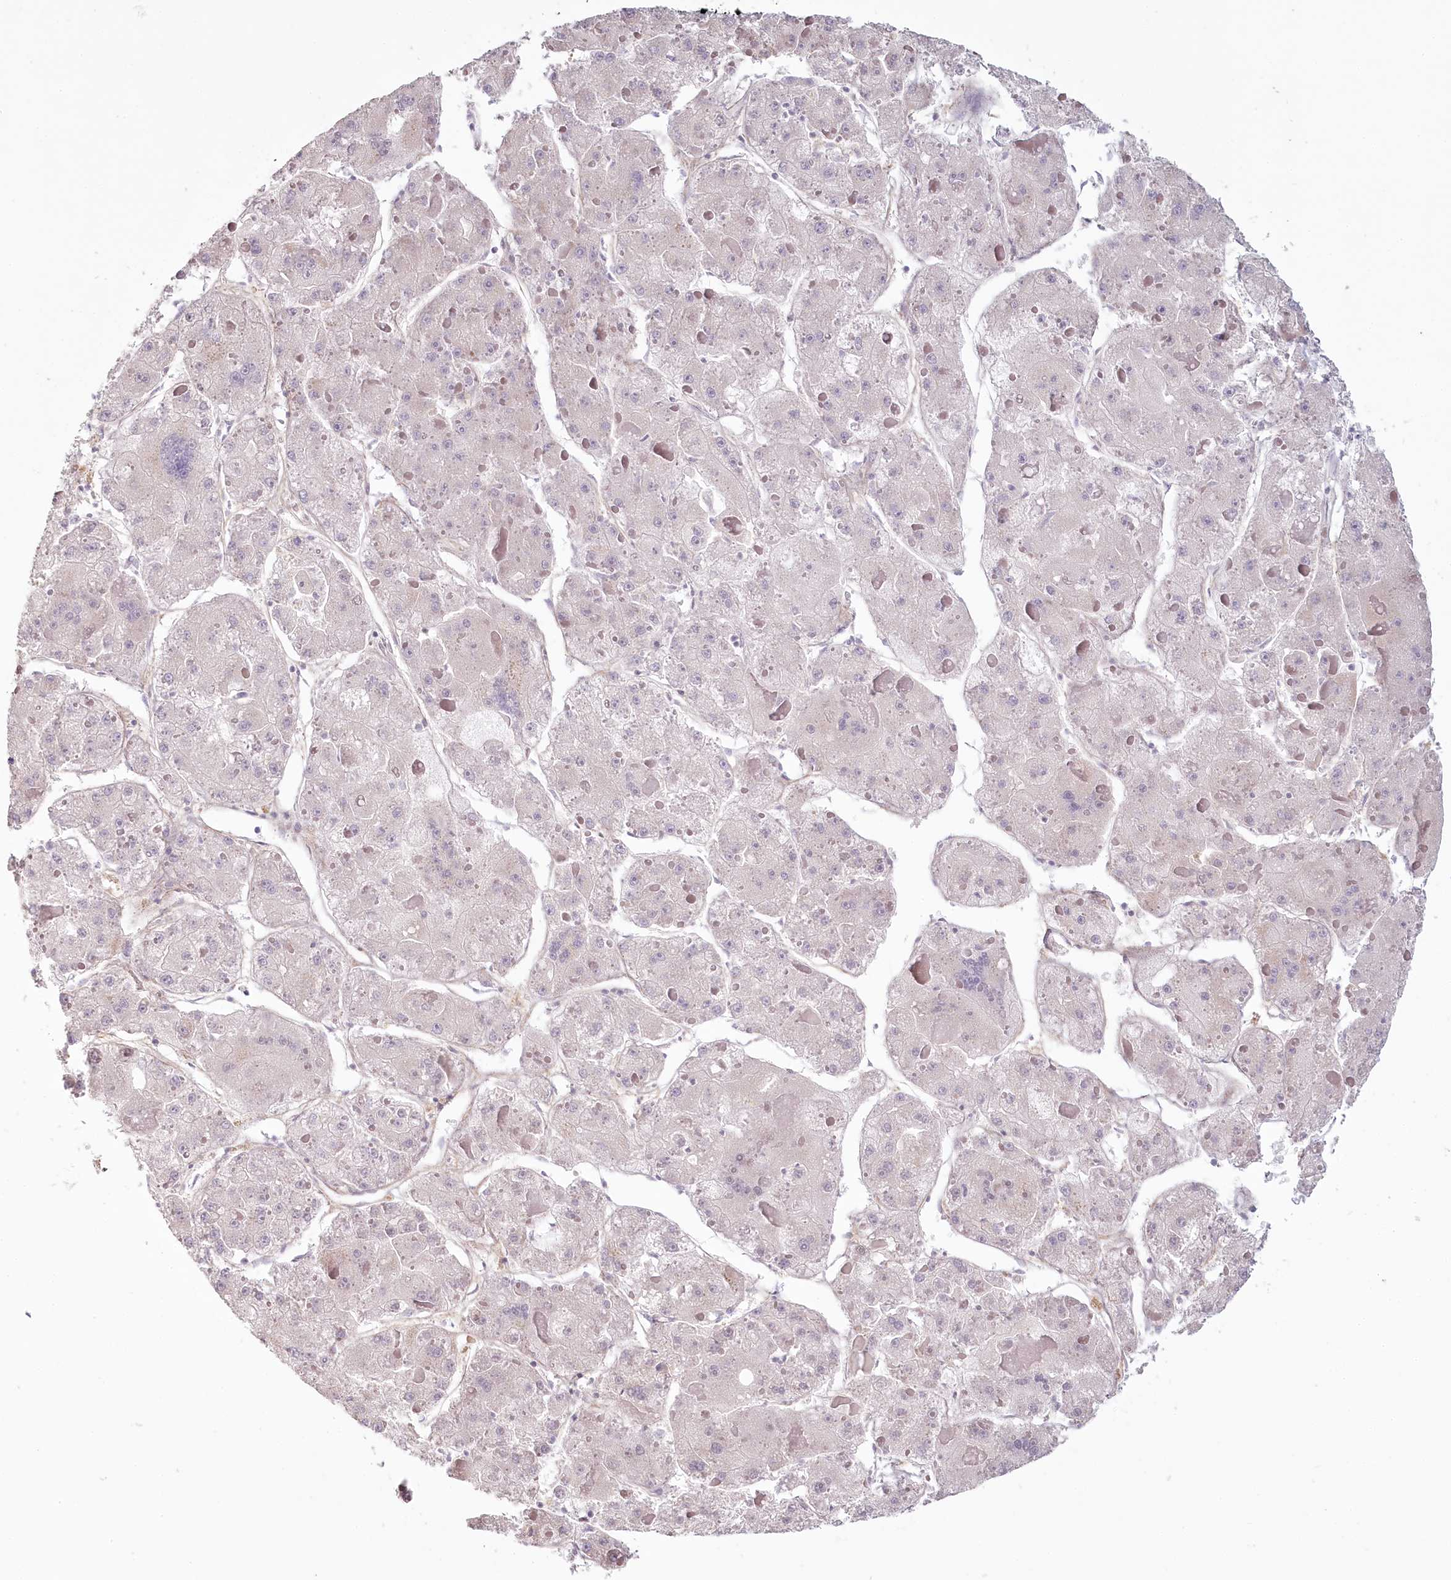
{"staining": {"intensity": "negative", "quantity": "none", "location": "none"}, "tissue": "liver cancer", "cell_type": "Tumor cells", "image_type": "cancer", "snomed": [{"axis": "morphology", "description": "Carcinoma, Hepatocellular, NOS"}, {"axis": "topography", "description": "Liver"}], "caption": "The immunohistochemistry (IHC) micrograph has no significant staining in tumor cells of liver cancer tissue.", "gene": "USP11", "patient": {"sex": "female", "age": 73}}